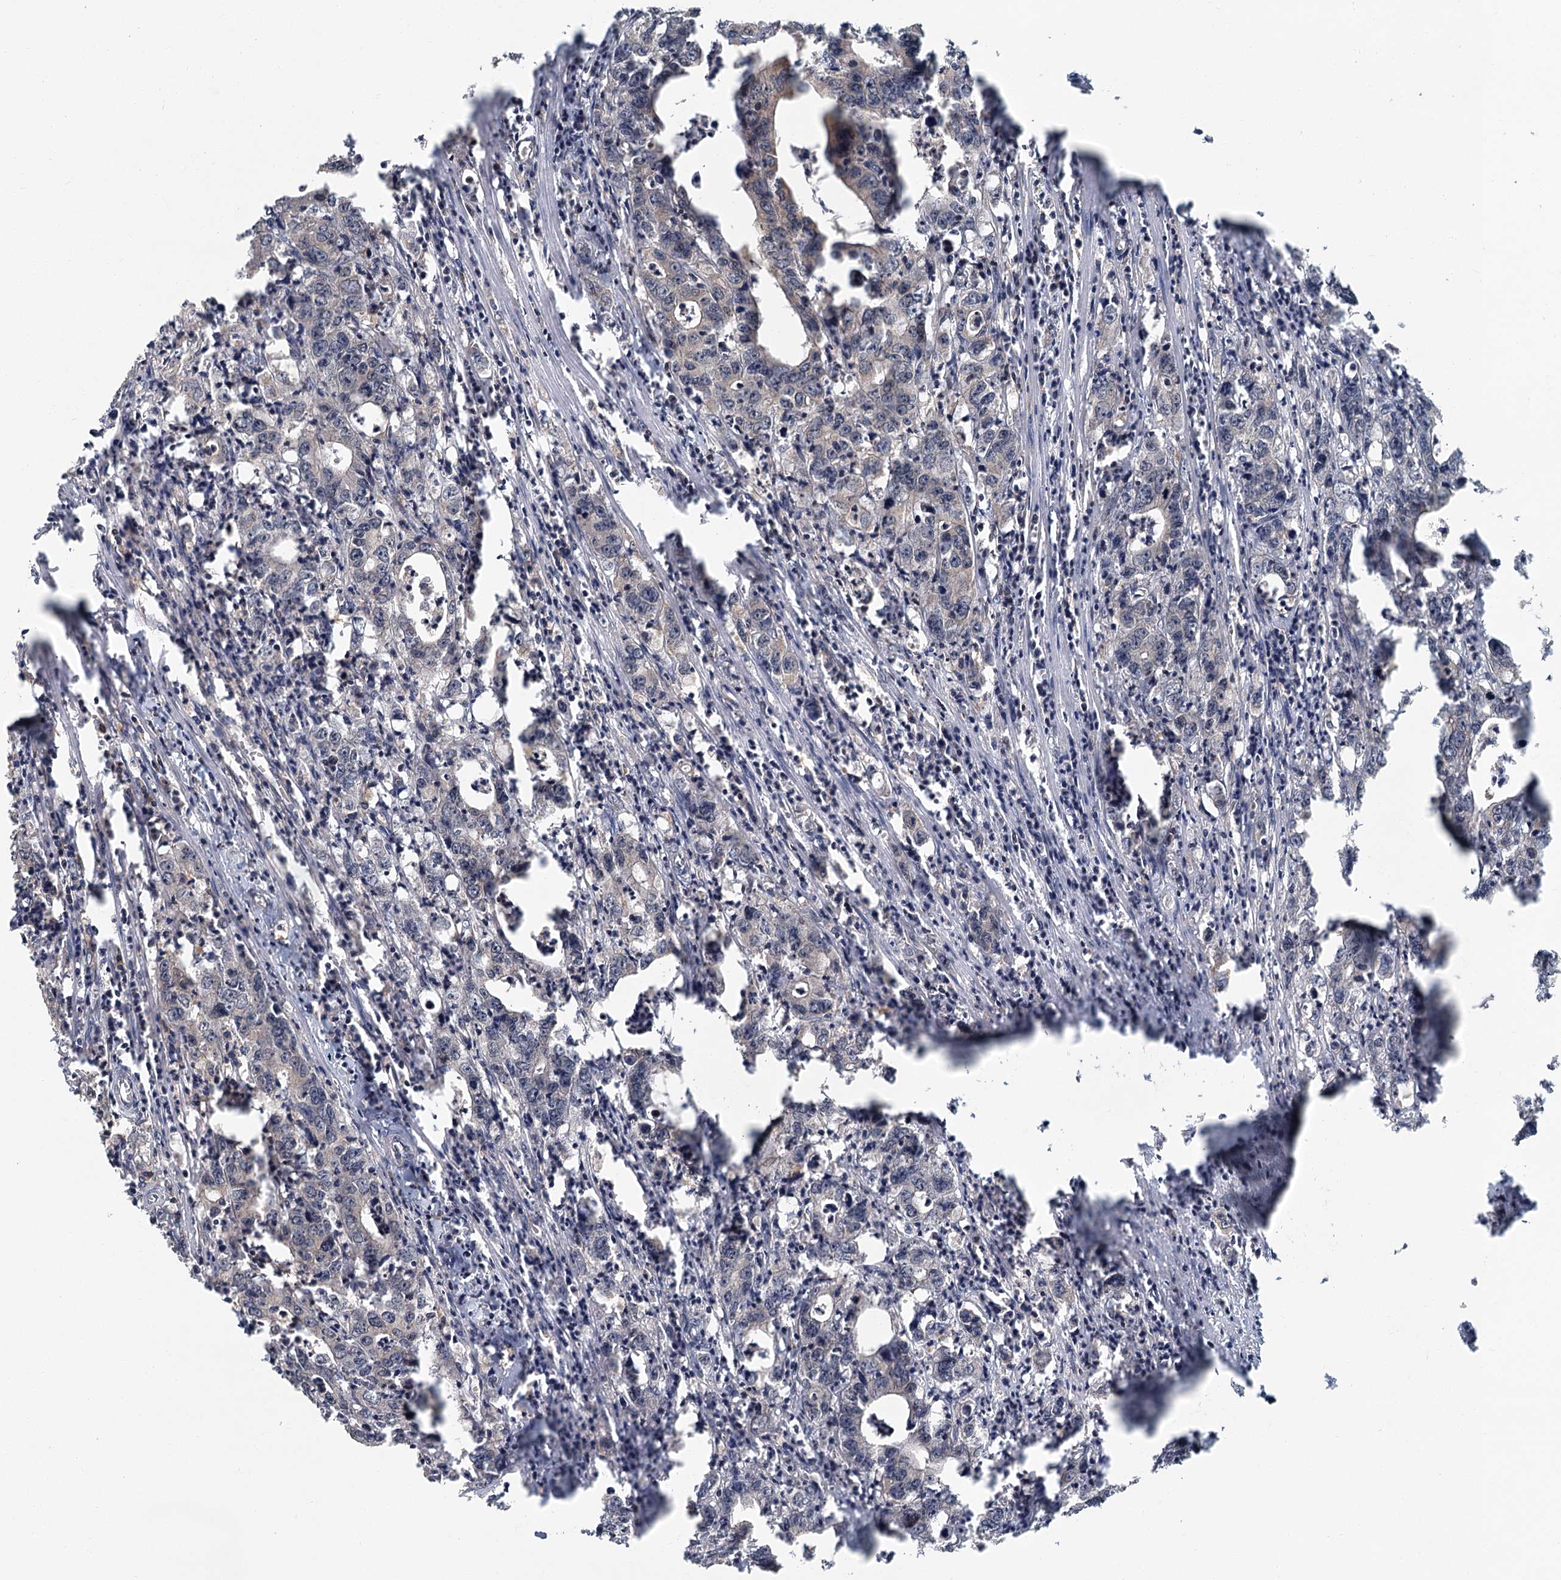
{"staining": {"intensity": "negative", "quantity": "none", "location": "none"}, "tissue": "colorectal cancer", "cell_type": "Tumor cells", "image_type": "cancer", "snomed": [{"axis": "morphology", "description": "Adenocarcinoma, NOS"}, {"axis": "topography", "description": "Colon"}], "caption": "This is a photomicrograph of IHC staining of colorectal cancer (adenocarcinoma), which shows no staining in tumor cells.", "gene": "ZNF527", "patient": {"sex": "female", "age": 75}}